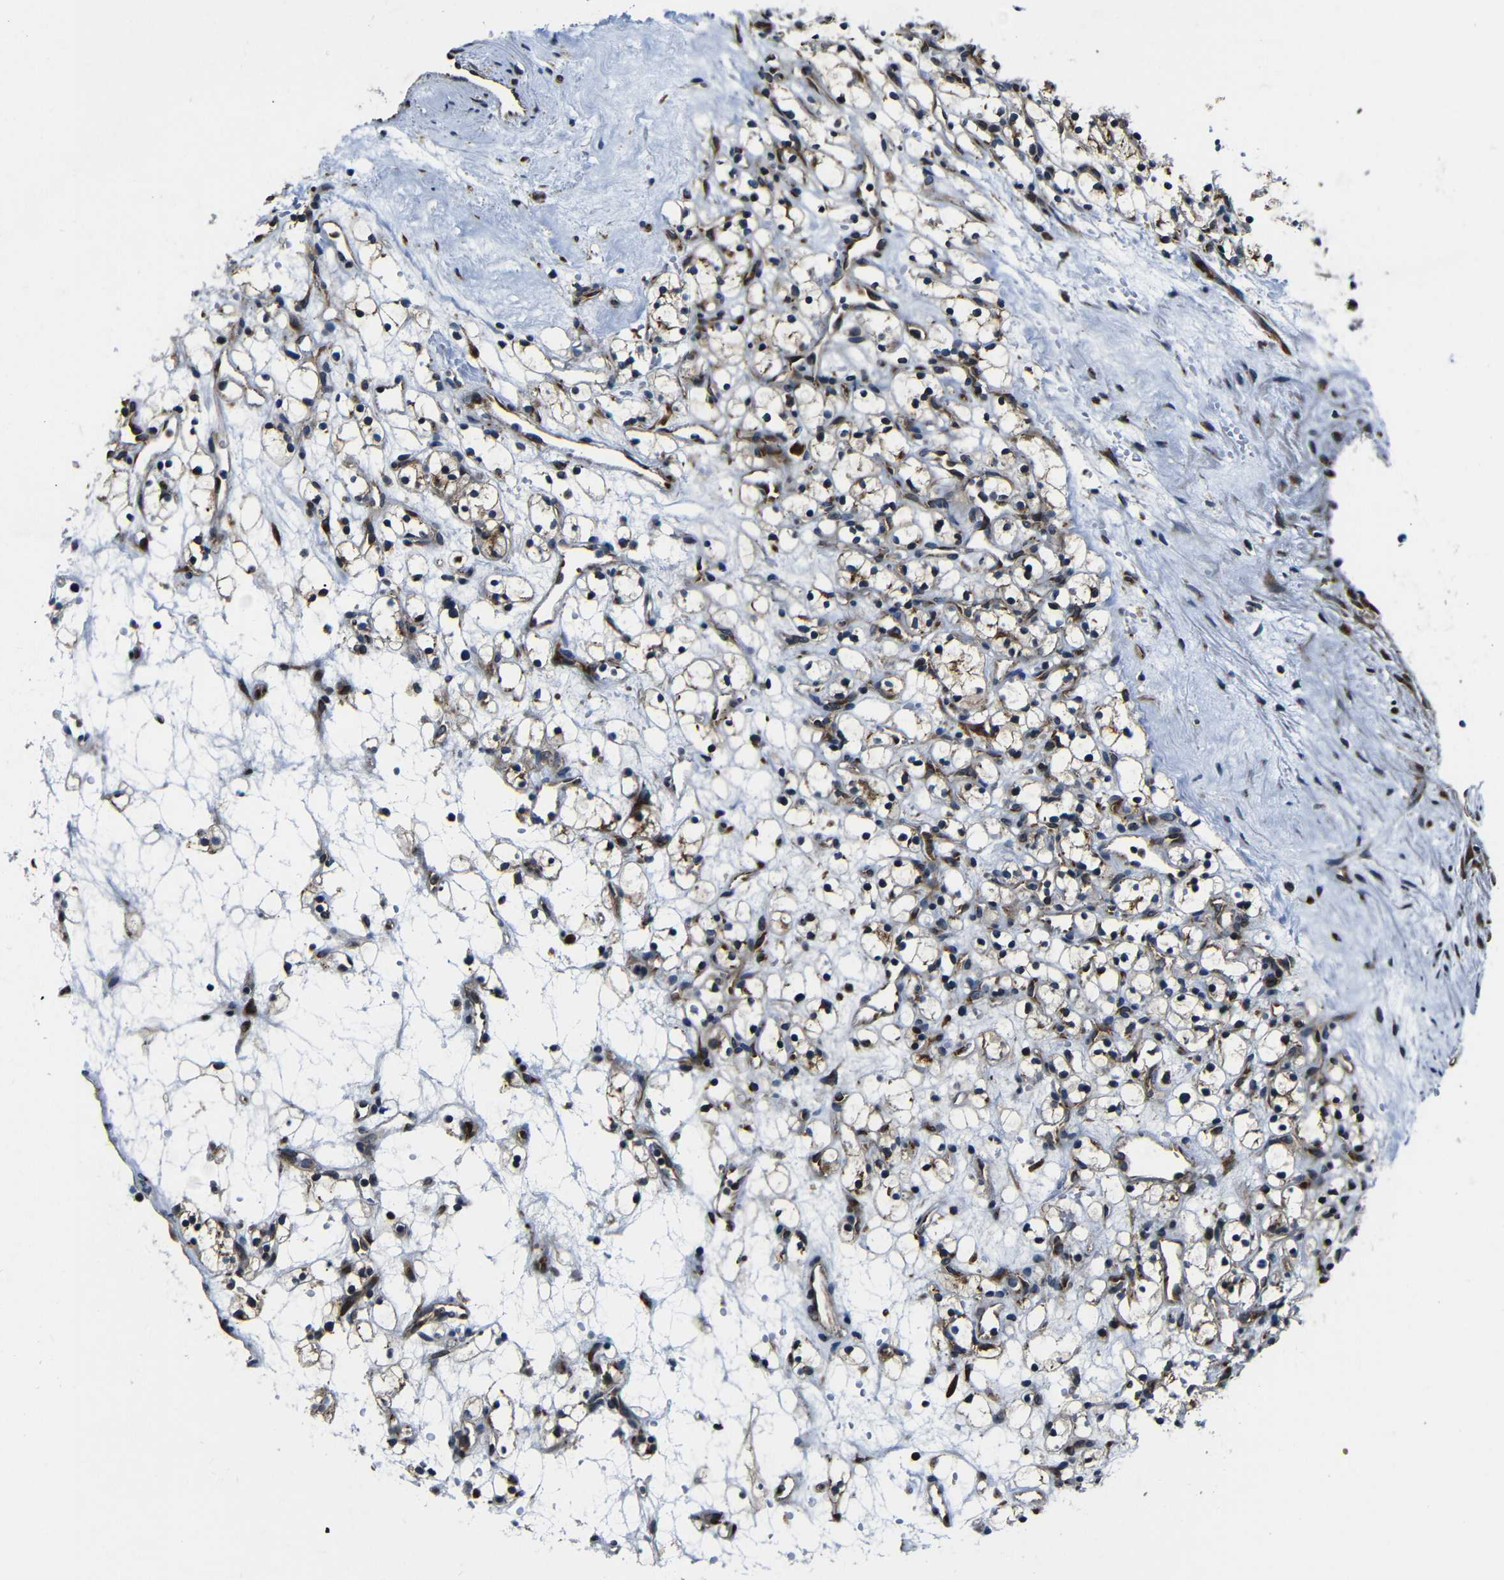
{"staining": {"intensity": "weak", "quantity": ">75%", "location": "cytoplasmic/membranous"}, "tissue": "renal cancer", "cell_type": "Tumor cells", "image_type": "cancer", "snomed": [{"axis": "morphology", "description": "Adenocarcinoma, NOS"}, {"axis": "topography", "description": "Kidney"}], "caption": "The micrograph reveals staining of renal cancer, revealing weak cytoplasmic/membranous protein expression (brown color) within tumor cells.", "gene": "ABCE1", "patient": {"sex": "female", "age": 60}}